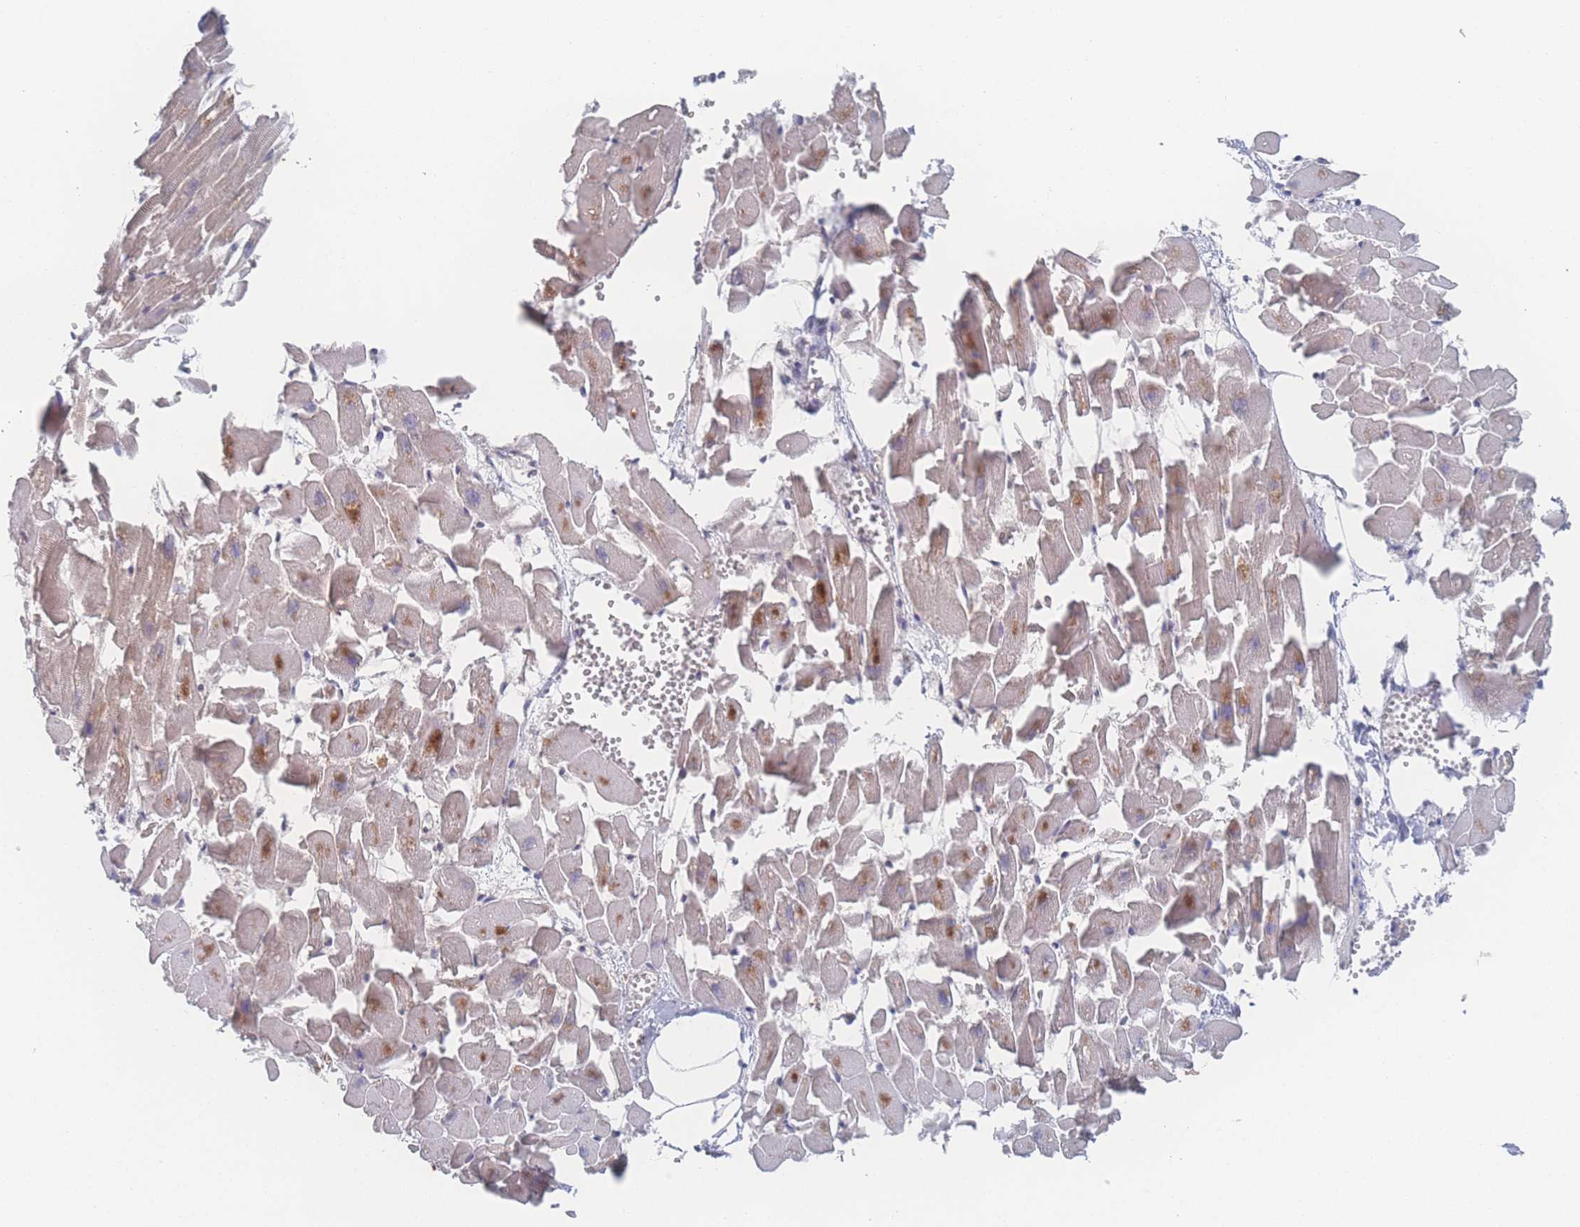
{"staining": {"intensity": "weak", "quantity": ">75%", "location": "cytoplasmic/membranous"}, "tissue": "heart muscle", "cell_type": "Cardiomyocytes", "image_type": "normal", "snomed": [{"axis": "morphology", "description": "Normal tissue, NOS"}, {"axis": "topography", "description": "Heart"}], "caption": "DAB (3,3'-diaminobenzidine) immunohistochemical staining of benign human heart muscle reveals weak cytoplasmic/membranous protein expression in approximately >75% of cardiomyocytes.", "gene": "NBEAL1", "patient": {"sex": "female", "age": 64}}